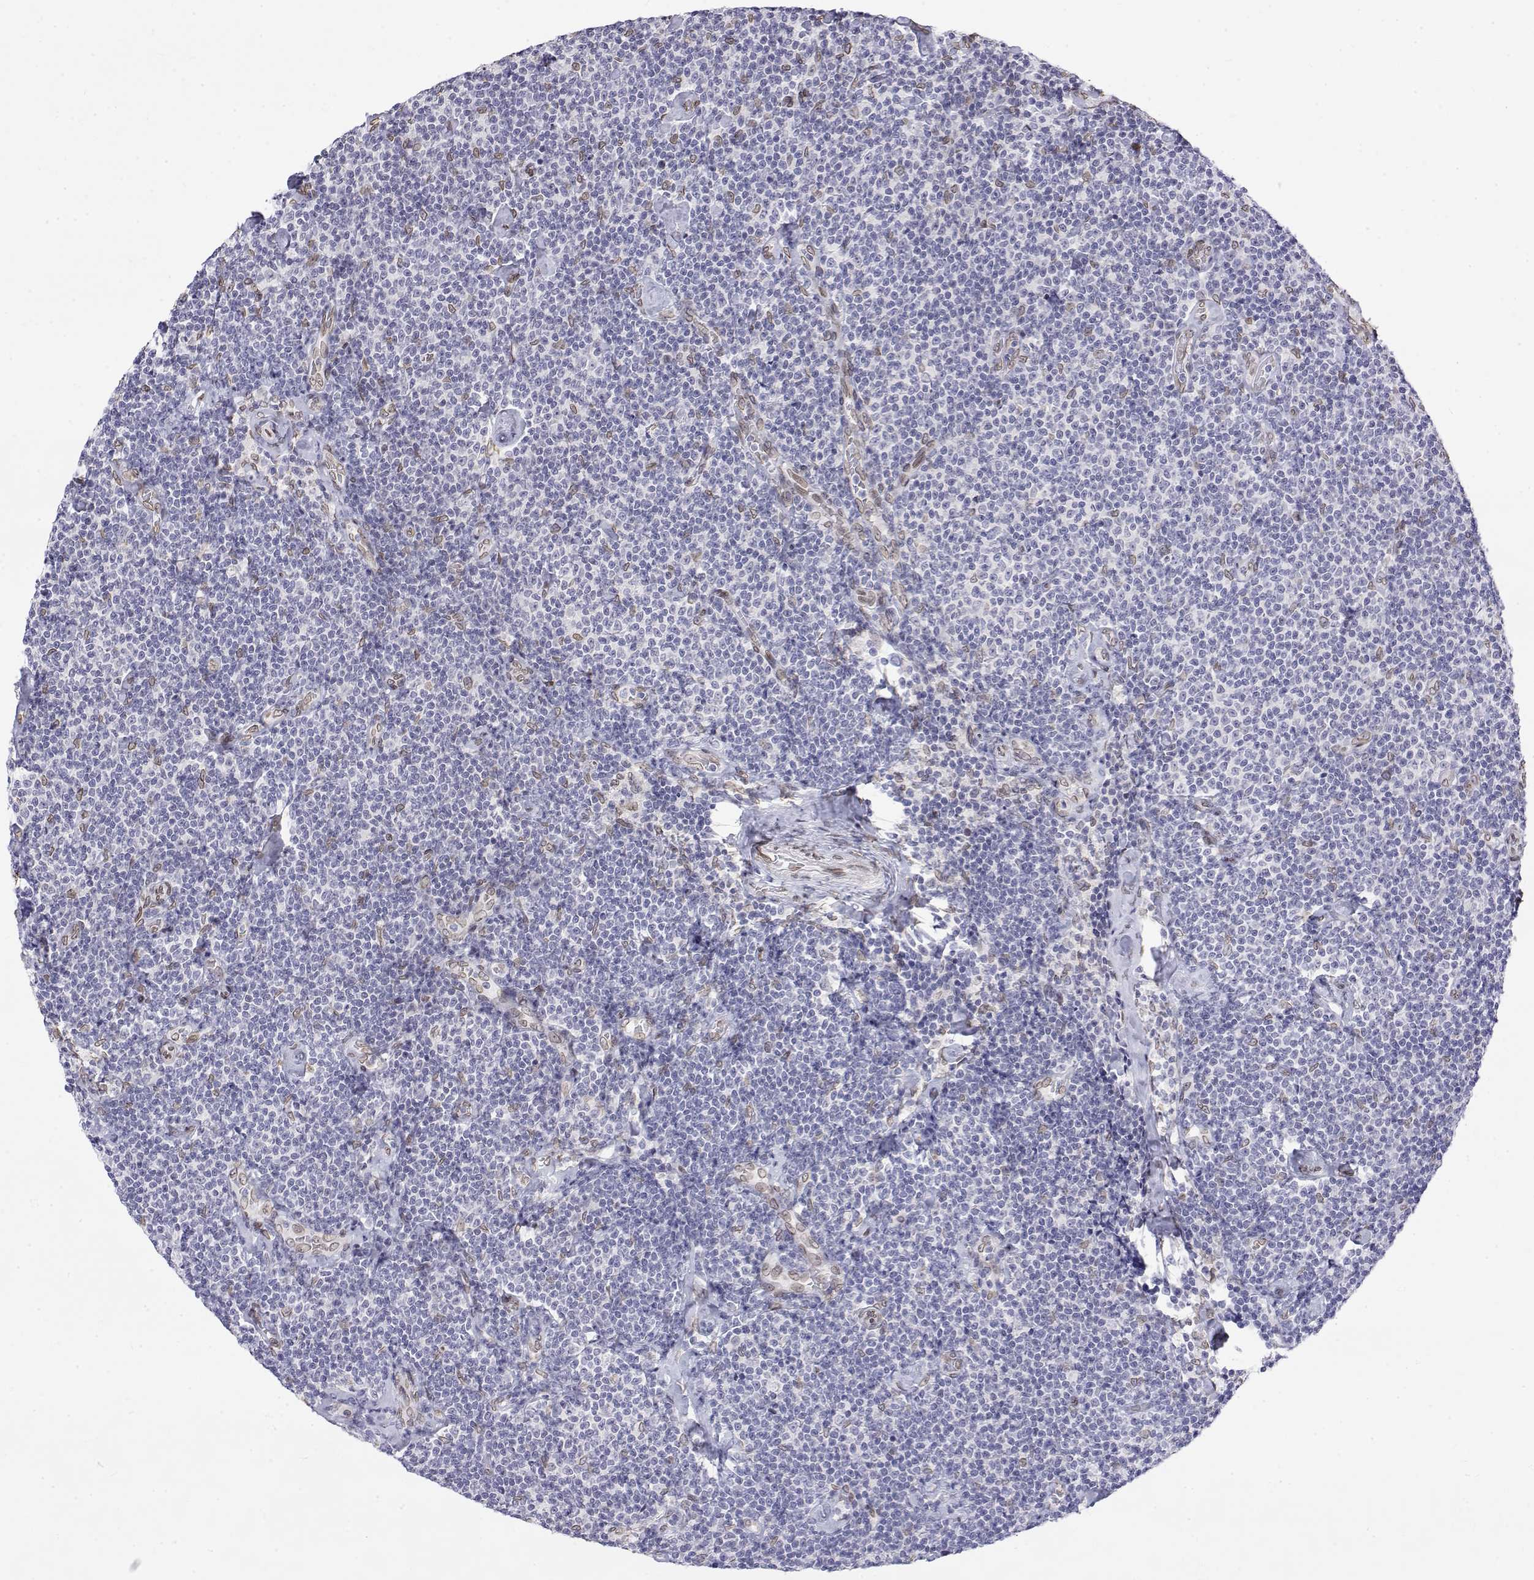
{"staining": {"intensity": "negative", "quantity": "none", "location": "none"}, "tissue": "lymphoma", "cell_type": "Tumor cells", "image_type": "cancer", "snomed": [{"axis": "morphology", "description": "Malignant lymphoma, non-Hodgkin's type, Low grade"}, {"axis": "topography", "description": "Lymph node"}], "caption": "Tumor cells are negative for protein expression in human lymphoma.", "gene": "ZNF532", "patient": {"sex": "male", "age": 81}}